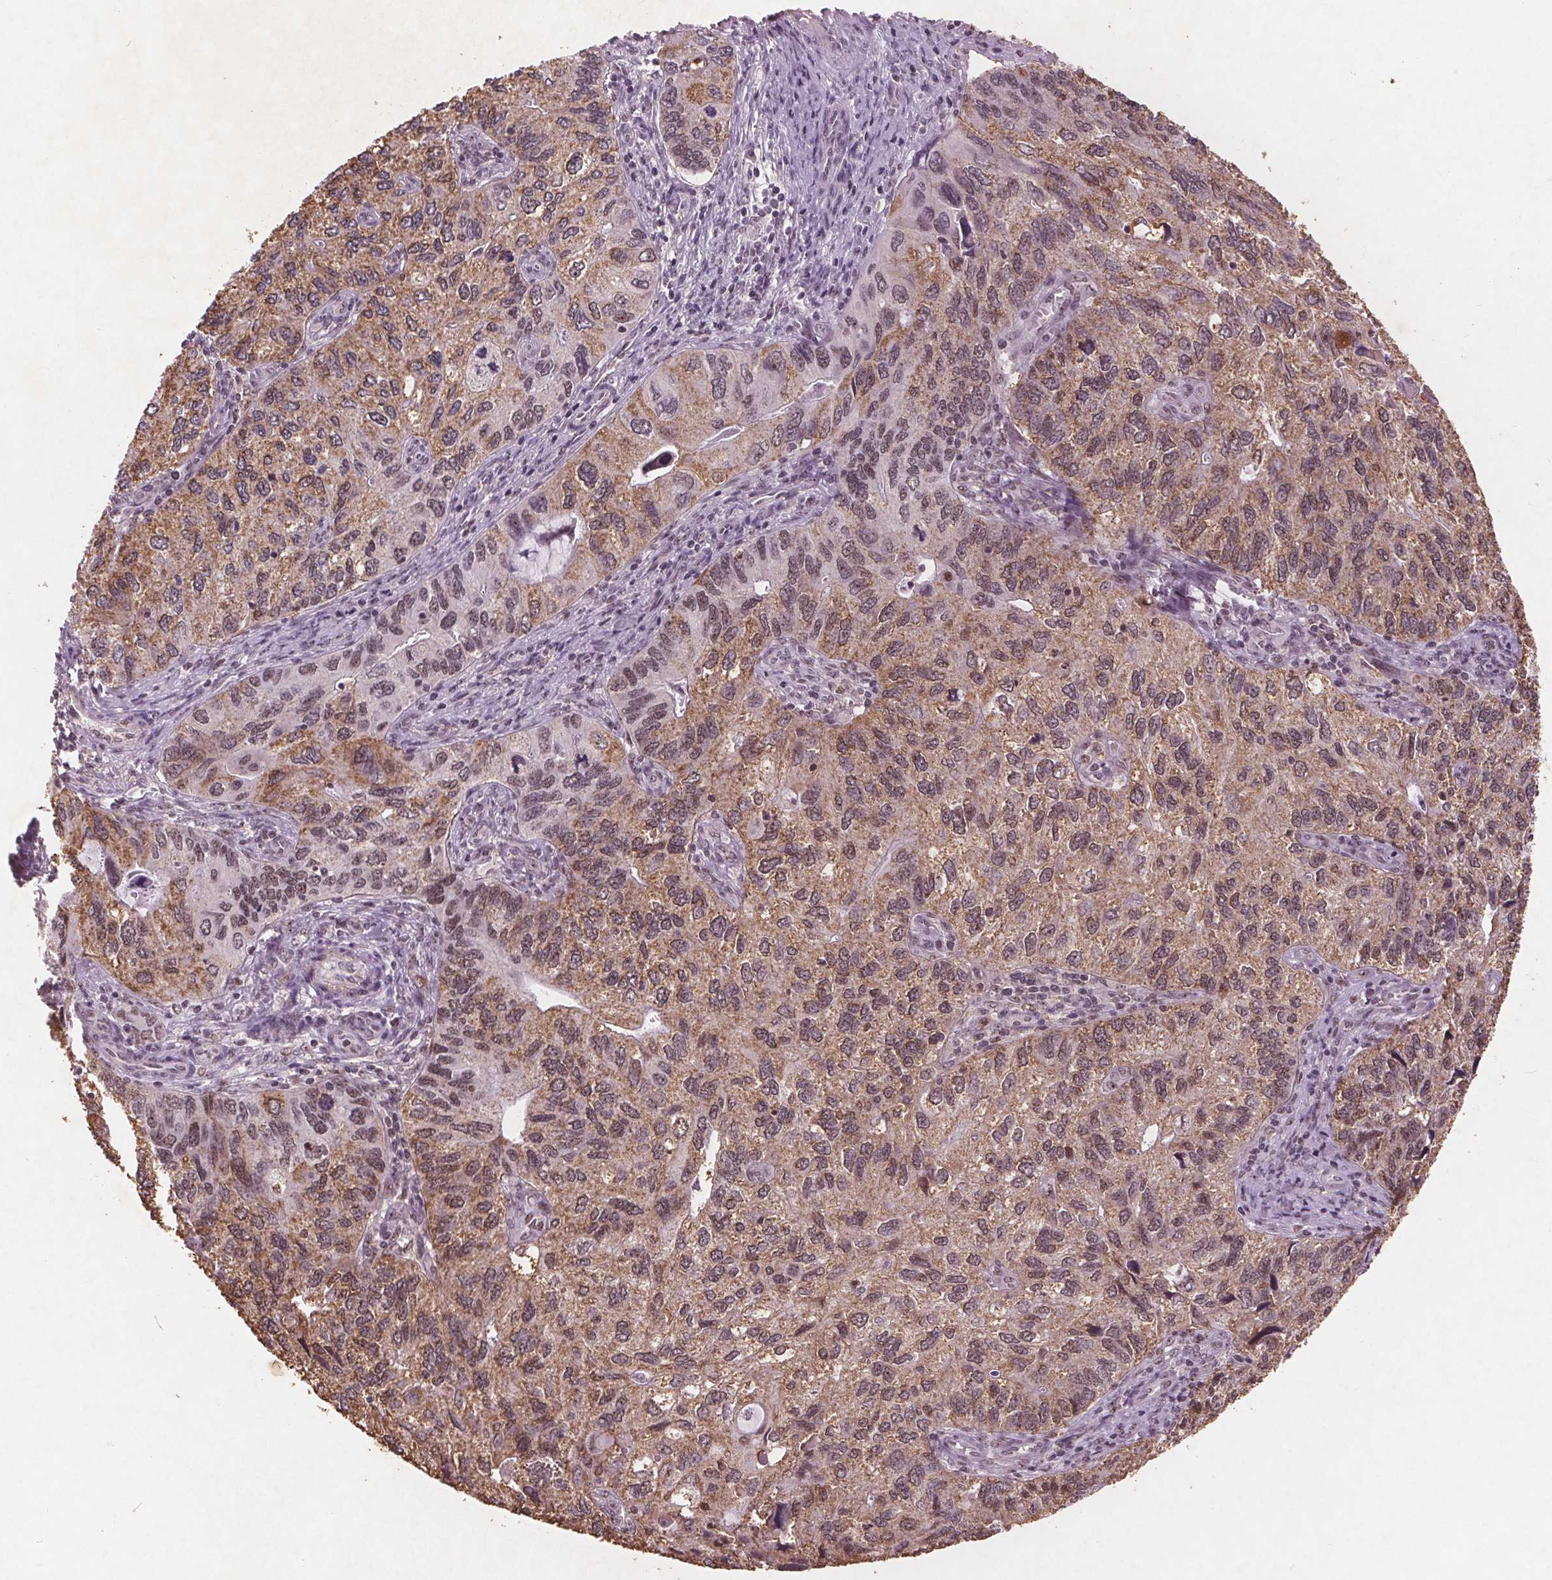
{"staining": {"intensity": "weak", "quantity": ">75%", "location": "cytoplasmic/membranous,nuclear"}, "tissue": "endometrial cancer", "cell_type": "Tumor cells", "image_type": "cancer", "snomed": [{"axis": "morphology", "description": "Carcinoma, NOS"}, {"axis": "topography", "description": "Uterus"}], "caption": "Weak cytoplasmic/membranous and nuclear positivity is appreciated in approximately >75% of tumor cells in endometrial cancer (carcinoma). (IHC, brightfield microscopy, high magnification).", "gene": "RPS6KA2", "patient": {"sex": "female", "age": 76}}